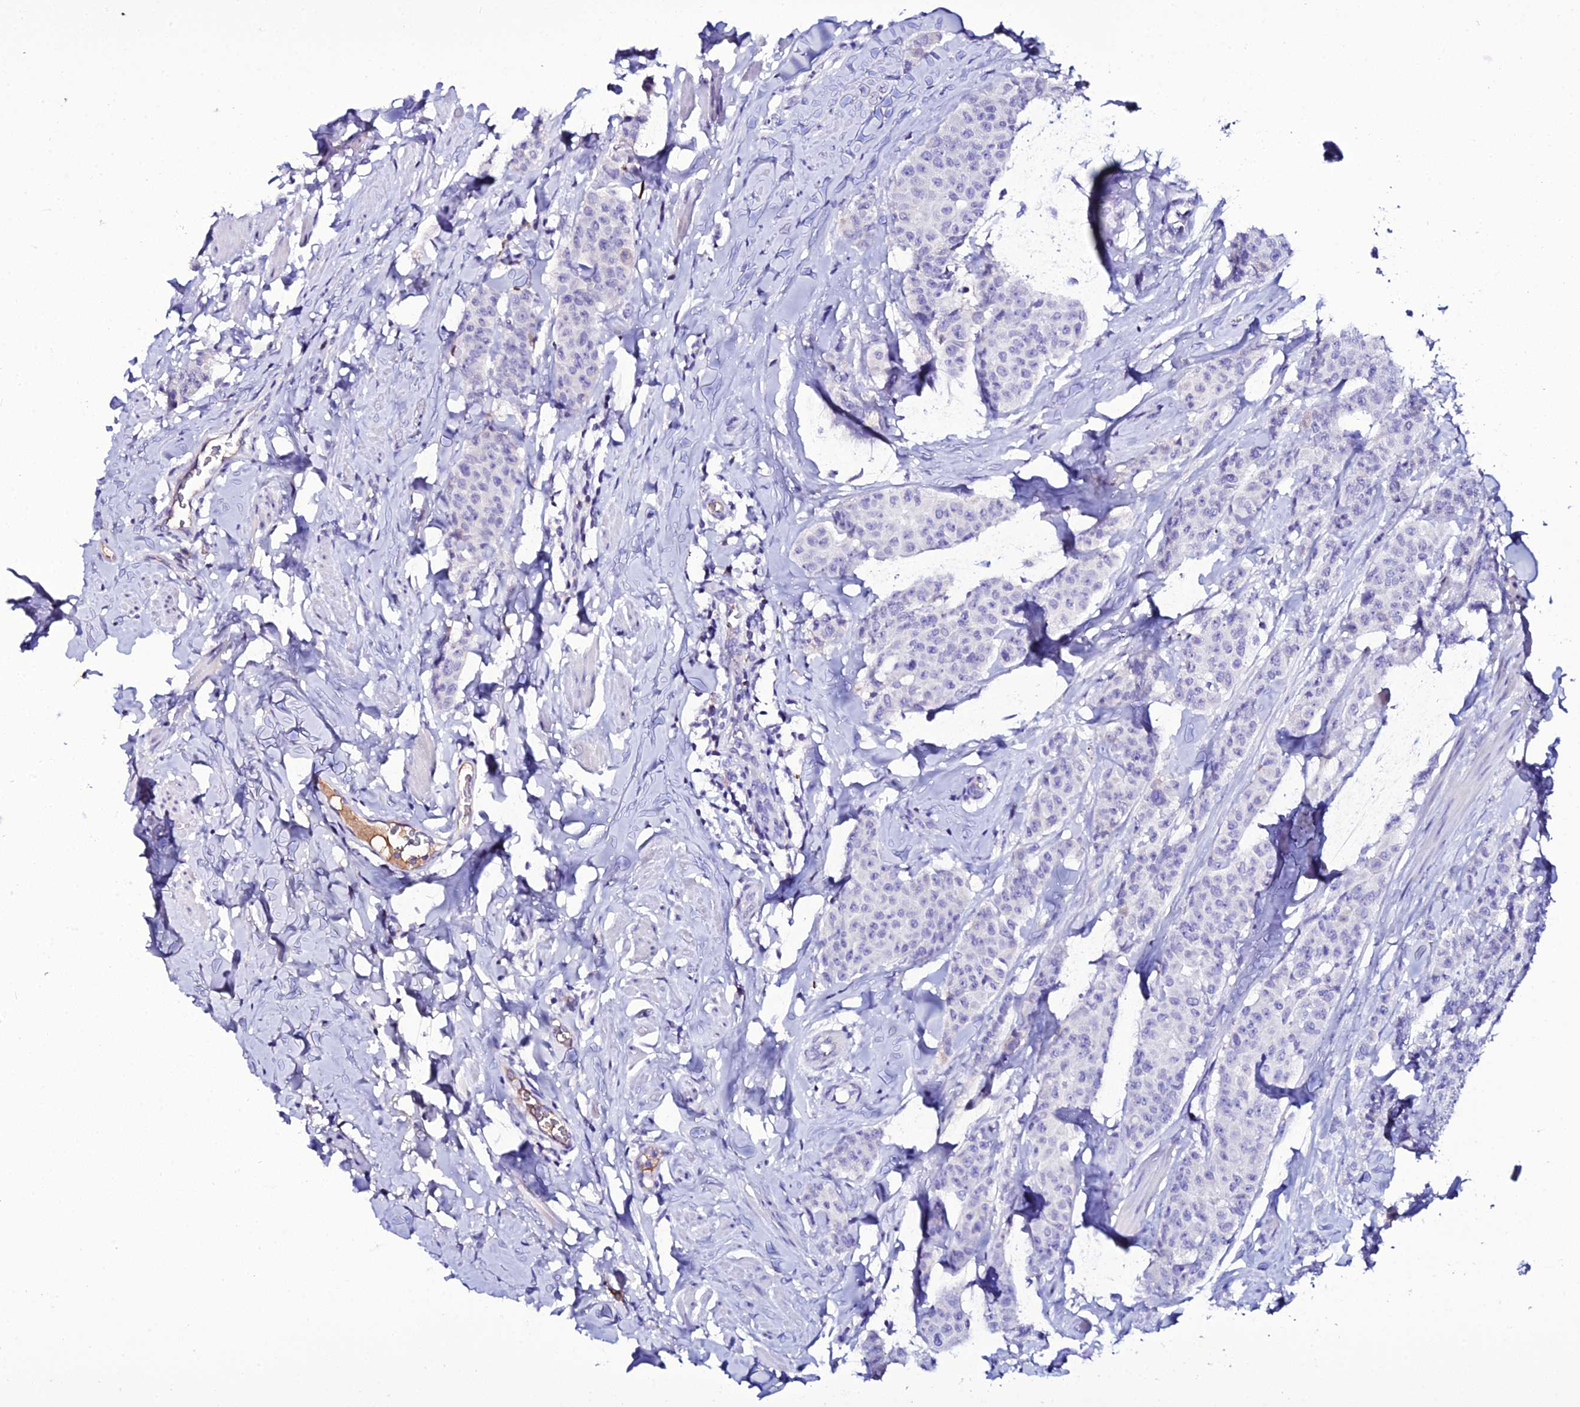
{"staining": {"intensity": "negative", "quantity": "none", "location": "none"}, "tissue": "breast cancer", "cell_type": "Tumor cells", "image_type": "cancer", "snomed": [{"axis": "morphology", "description": "Duct carcinoma"}, {"axis": "topography", "description": "Breast"}], "caption": "This is an immunohistochemistry (IHC) histopathology image of breast cancer. There is no staining in tumor cells.", "gene": "DEFB132", "patient": {"sex": "female", "age": 40}}